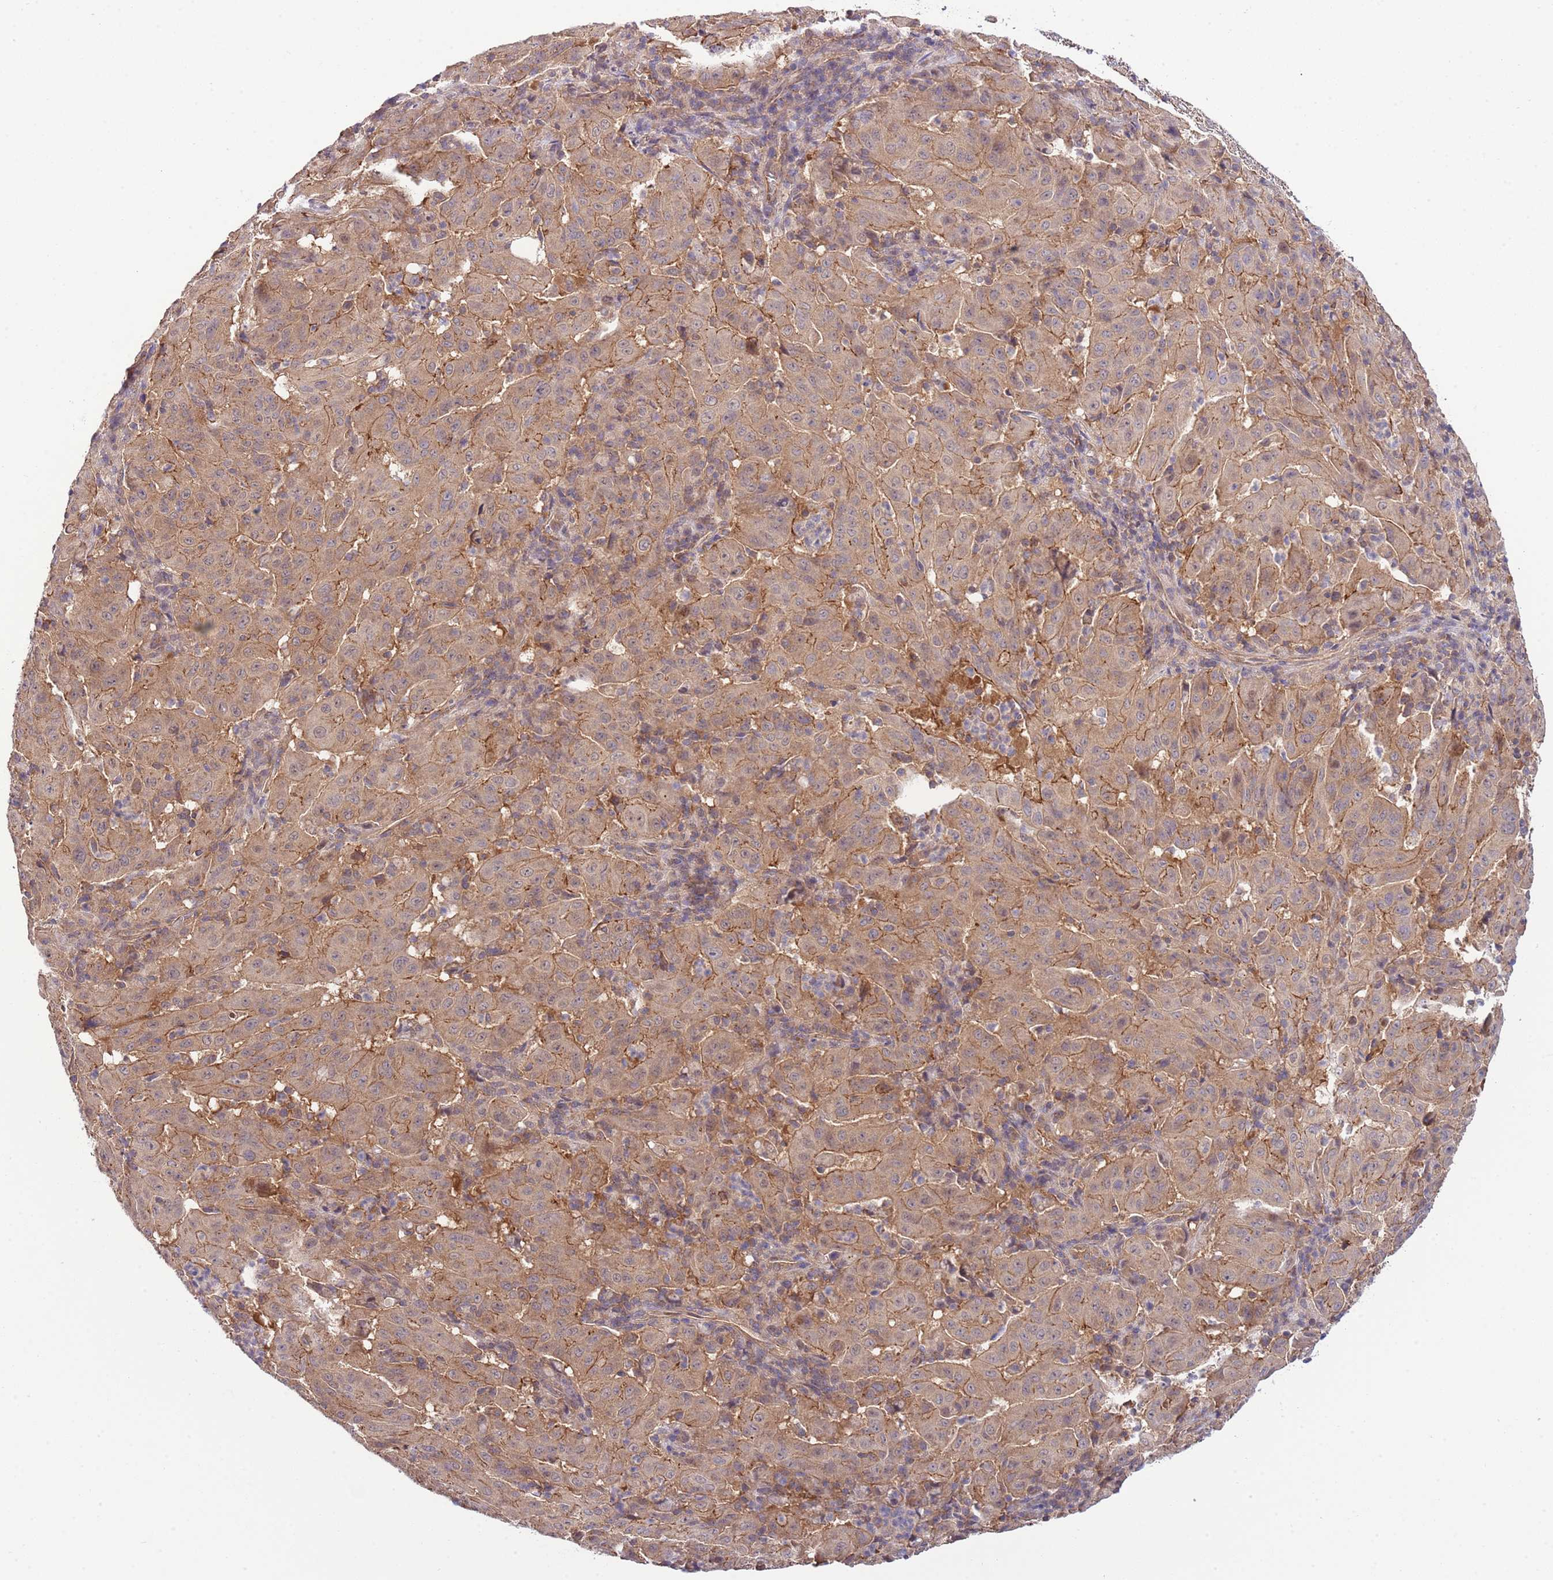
{"staining": {"intensity": "moderate", "quantity": ">75%", "location": "cytoplasmic/membranous"}, "tissue": "pancreatic cancer", "cell_type": "Tumor cells", "image_type": "cancer", "snomed": [{"axis": "morphology", "description": "Adenocarcinoma, NOS"}, {"axis": "topography", "description": "Pancreas"}], "caption": "Tumor cells display moderate cytoplasmic/membranous expression in about >75% of cells in pancreatic cancer (adenocarcinoma).", "gene": "DONSON", "patient": {"sex": "male", "age": 63}}